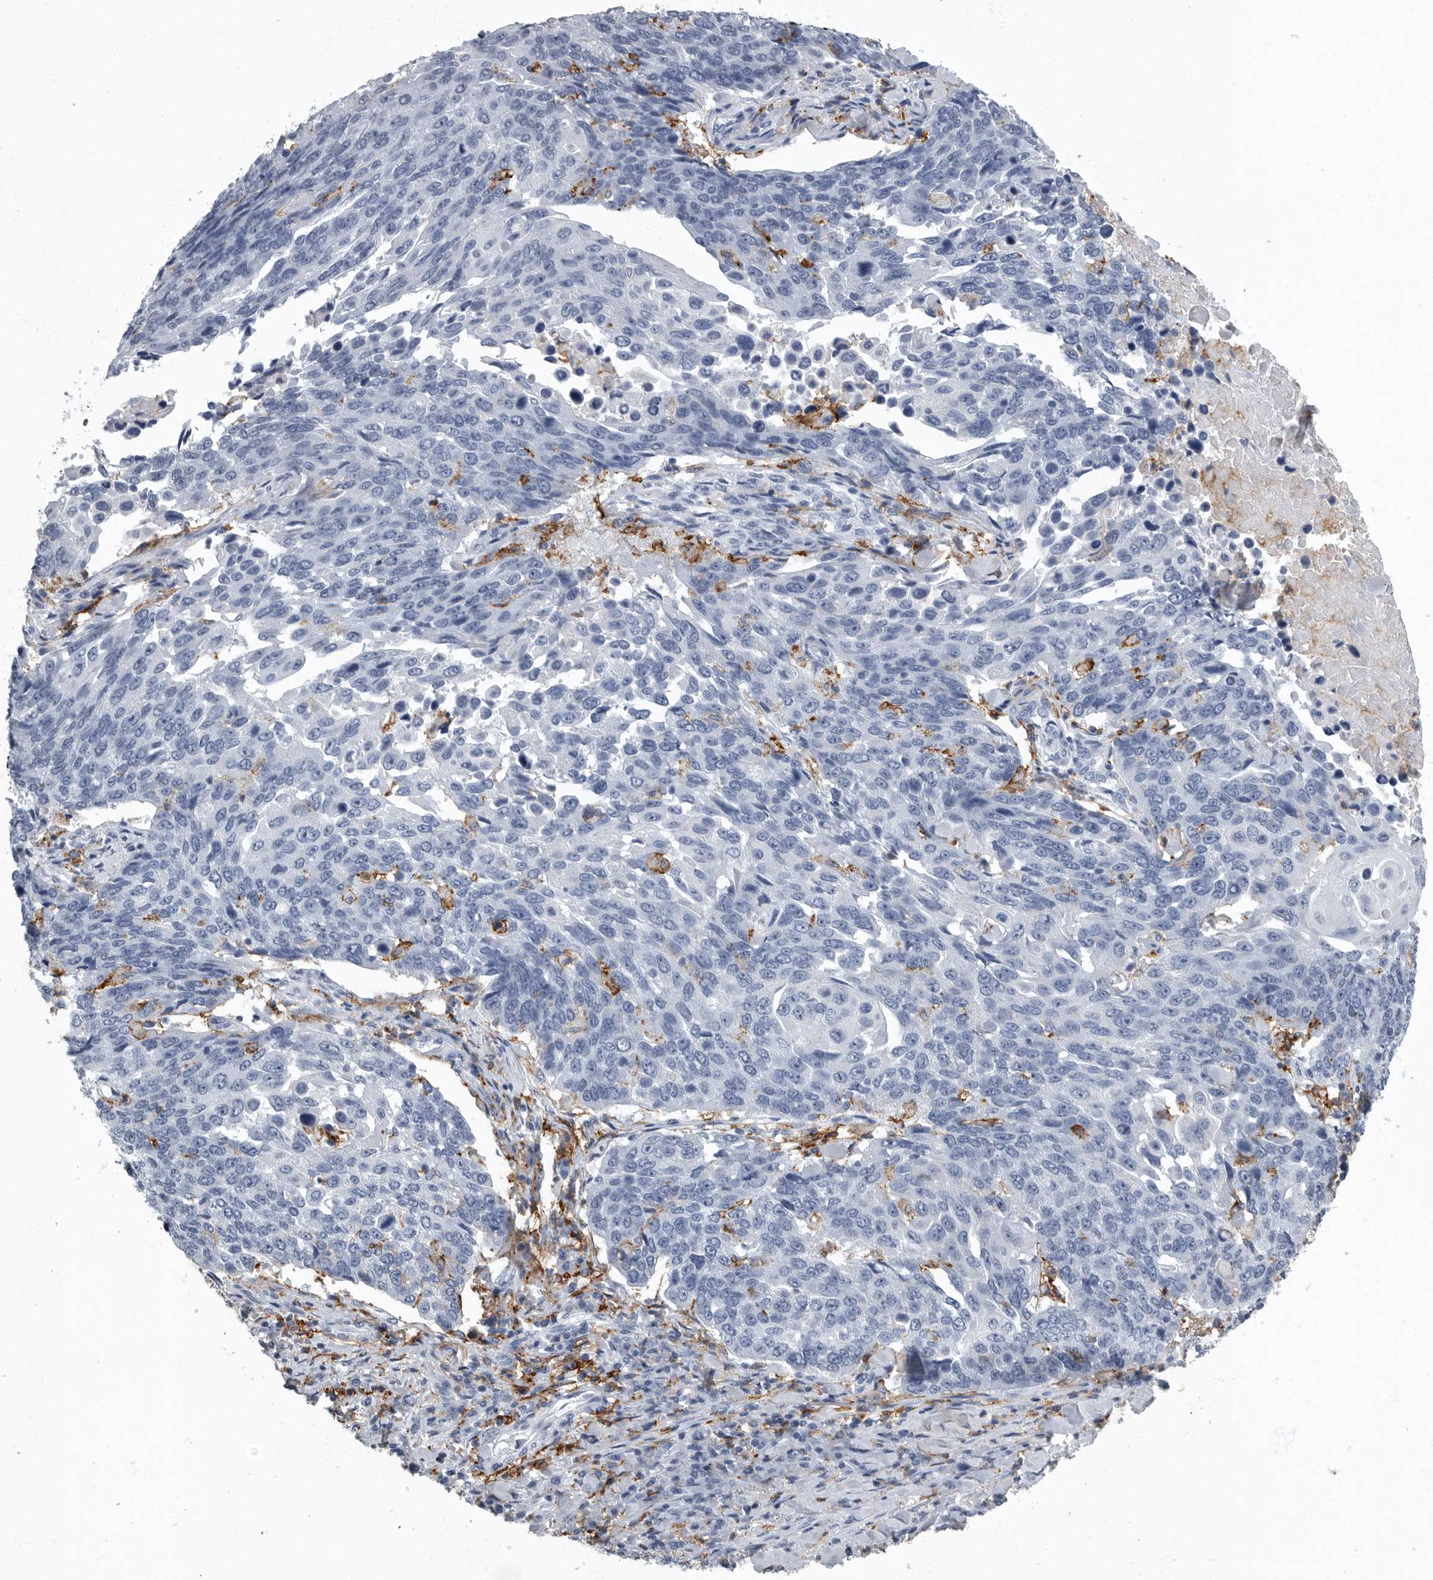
{"staining": {"intensity": "negative", "quantity": "none", "location": "none"}, "tissue": "lung cancer", "cell_type": "Tumor cells", "image_type": "cancer", "snomed": [{"axis": "morphology", "description": "Squamous cell carcinoma, NOS"}, {"axis": "topography", "description": "Lung"}], "caption": "Micrograph shows no significant protein expression in tumor cells of squamous cell carcinoma (lung).", "gene": "FCER1G", "patient": {"sex": "male", "age": 66}}